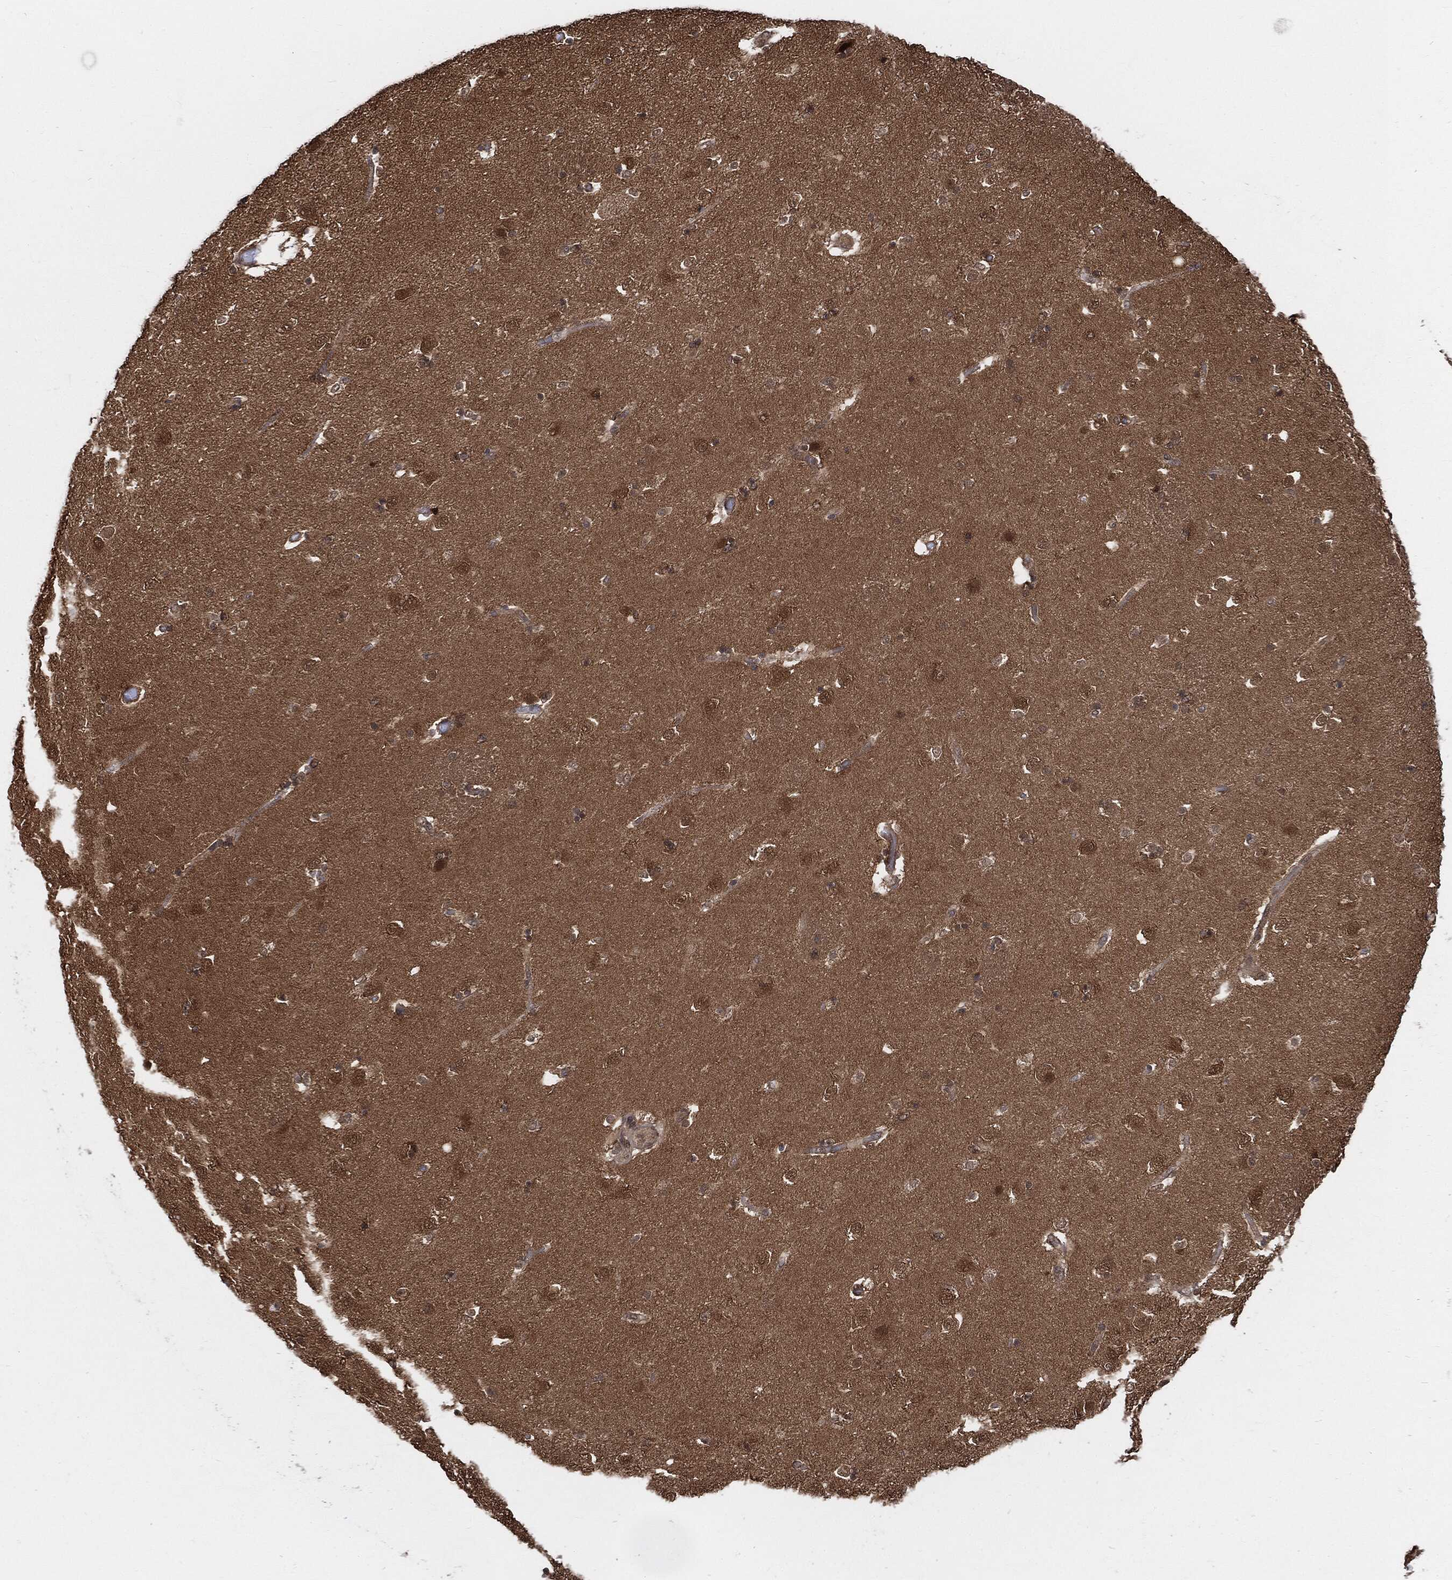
{"staining": {"intensity": "moderate", "quantity": "<25%", "location": "cytoplasmic/membranous,nuclear"}, "tissue": "caudate", "cell_type": "Glial cells", "image_type": "normal", "snomed": [{"axis": "morphology", "description": "Normal tissue, NOS"}, {"axis": "topography", "description": "Lateral ventricle wall"}], "caption": "Caudate stained for a protein (brown) demonstrates moderate cytoplasmic/membranous,nuclear positive staining in about <25% of glial cells.", "gene": "CUTA", "patient": {"sex": "male", "age": 51}}